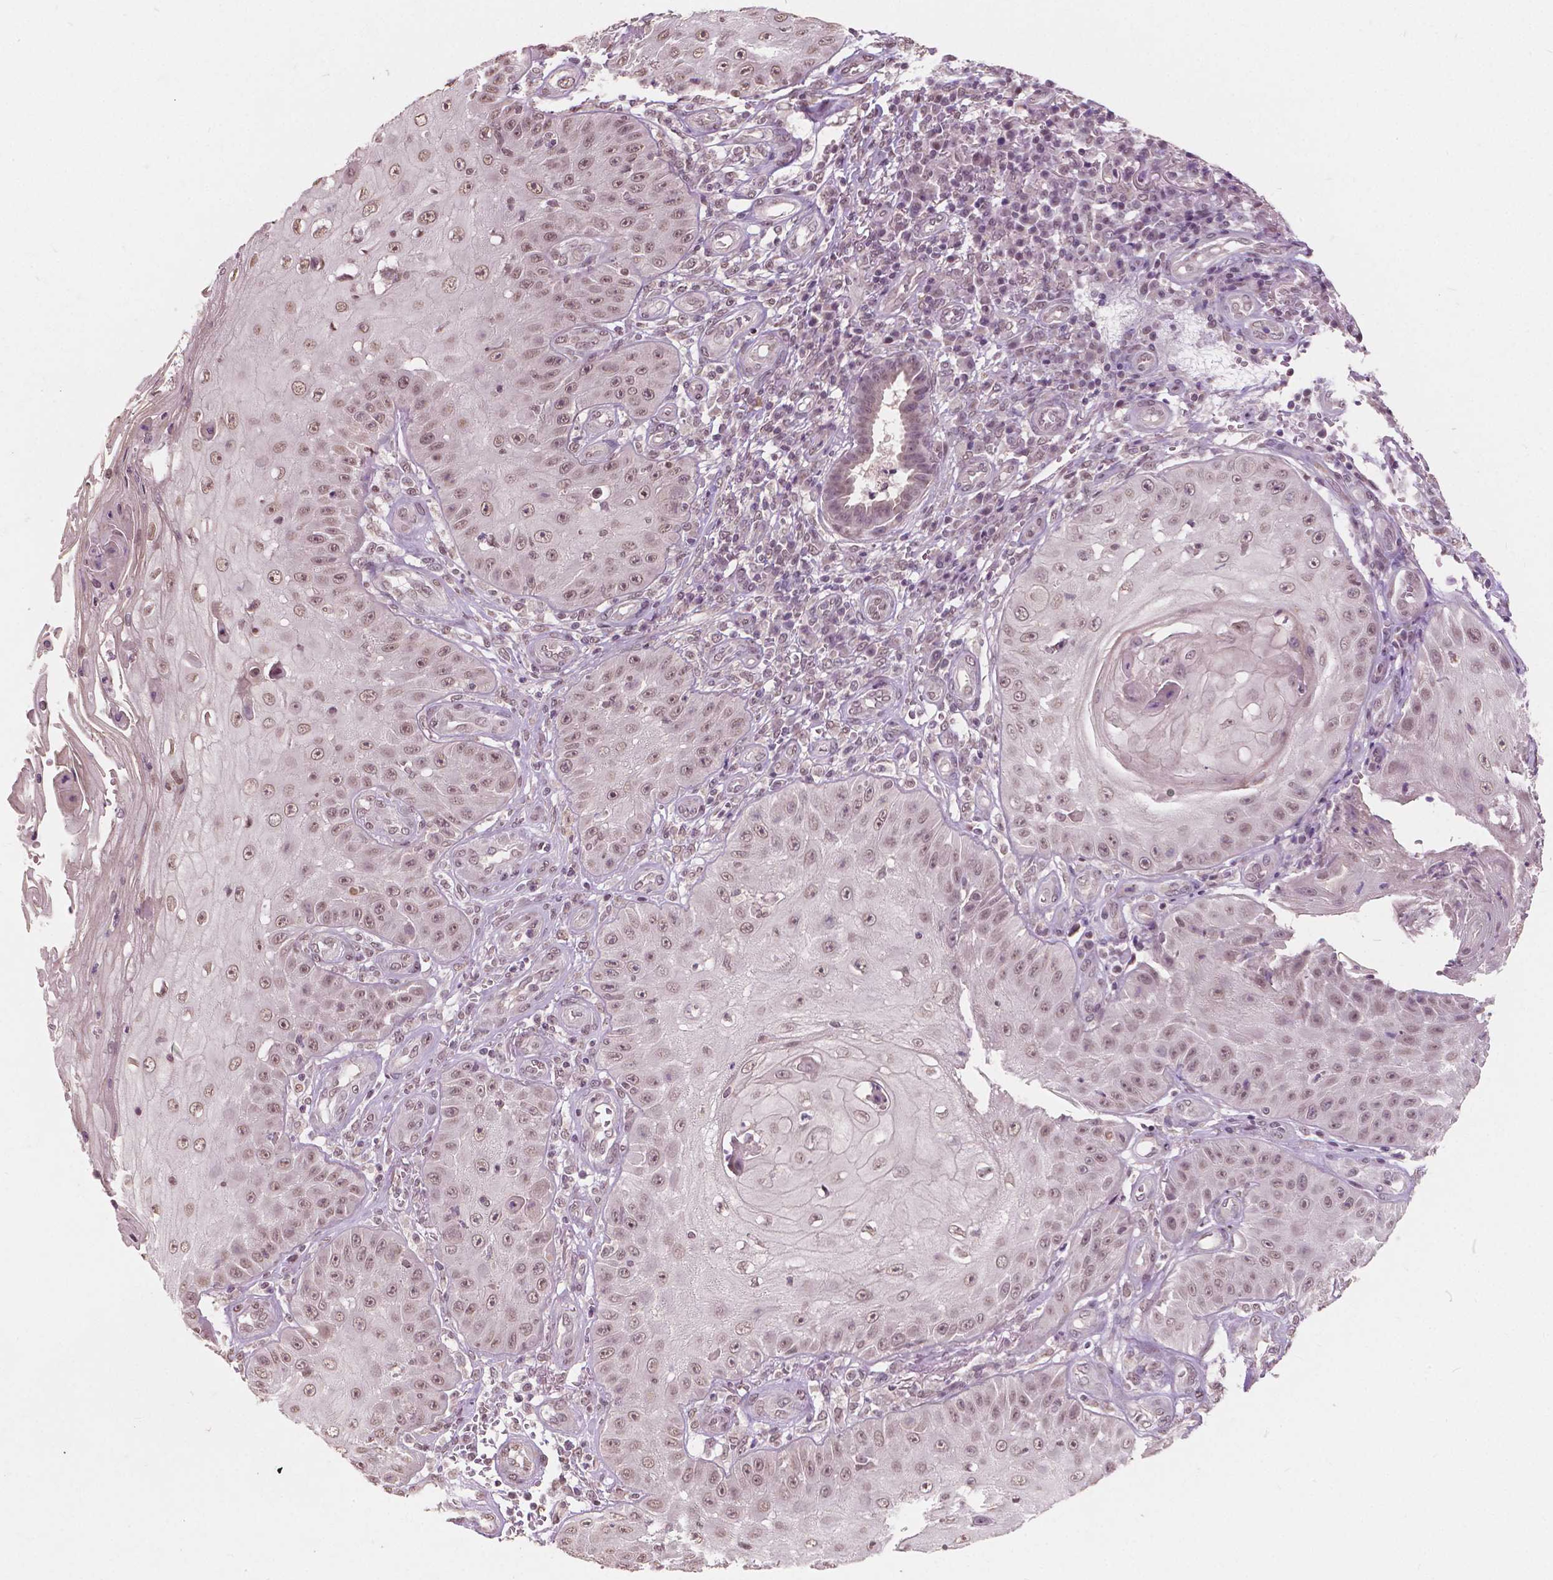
{"staining": {"intensity": "moderate", "quantity": ">75%", "location": "nuclear"}, "tissue": "skin cancer", "cell_type": "Tumor cells", "image_type": "cancer", "snomed": [{"axis": "morphology", "description": "Squamous cell carcinoma, NOS"}, {"axis": "topography", "description": "Skin"}], "caption": "Skin cancer was stained to show a protein in brown. There is medium levels of moderate nuclear staining in approximately >75% of tumor cells.", "gene": "HOXA10", "patient": {"sex": "male", "age": 70}}